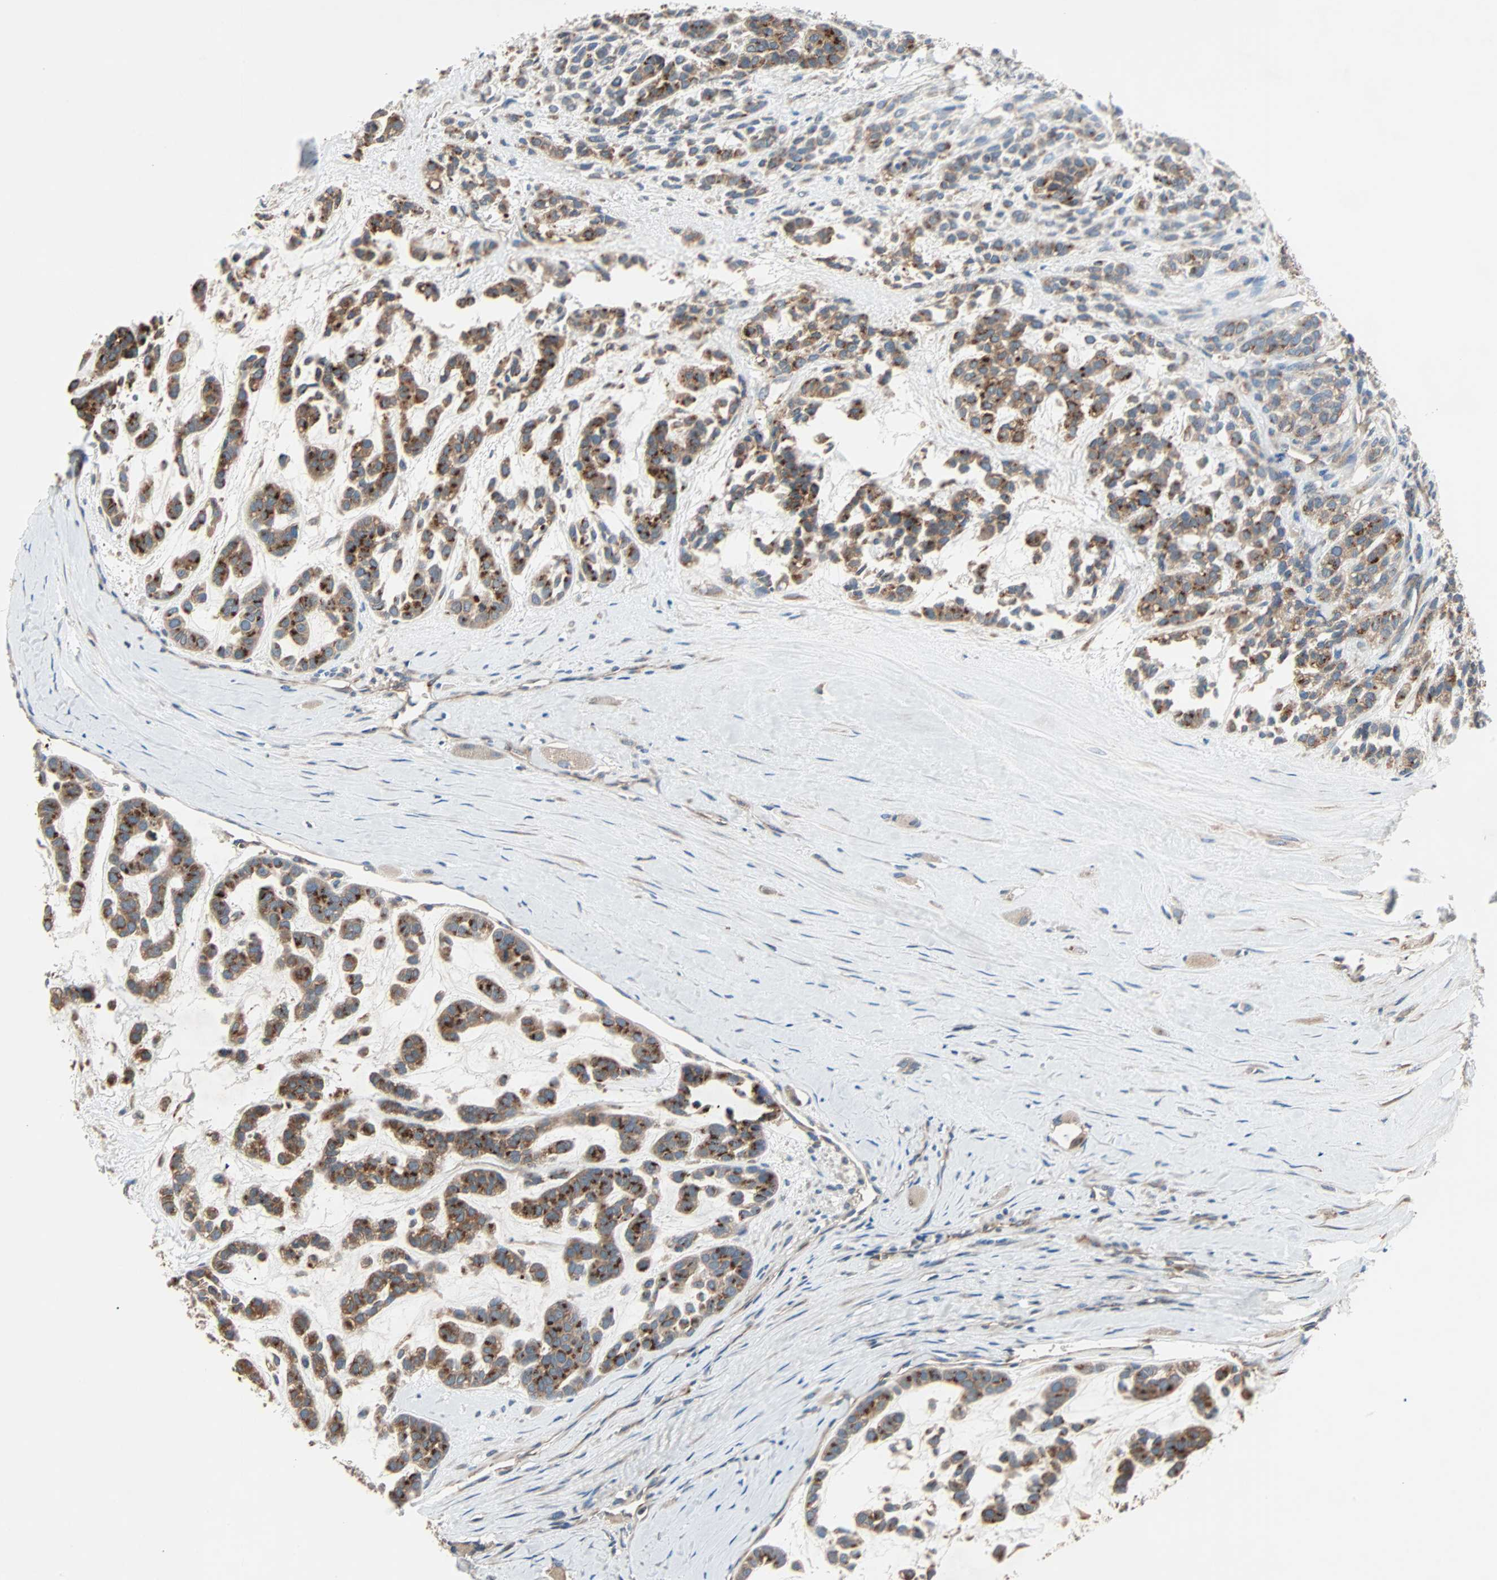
{"staining": {"intensity": "strong", "quantity": ">75%", "location": "cytoplasmic/membranous"}, "tissue": "head and neck cancer", "cell_type": "Tumor cells", "image_type": "cancer", "snomed": [{"axis": "morphology", "description": "Adenocarcinoma, NOS"}, {"axis": "morphology", "description": "Adenoma, NOS"}, {"axis": "topography", "description": "Head-Neck"}], "caption": "There is high levels of strong cytoplasmic/membranous positivity in tumor cells of head and neck cancer, as demonstrated by immunohistochemical staining (brown color).", "gene": "XYLT1", "patient": {"sex": "female", "age": 55}}